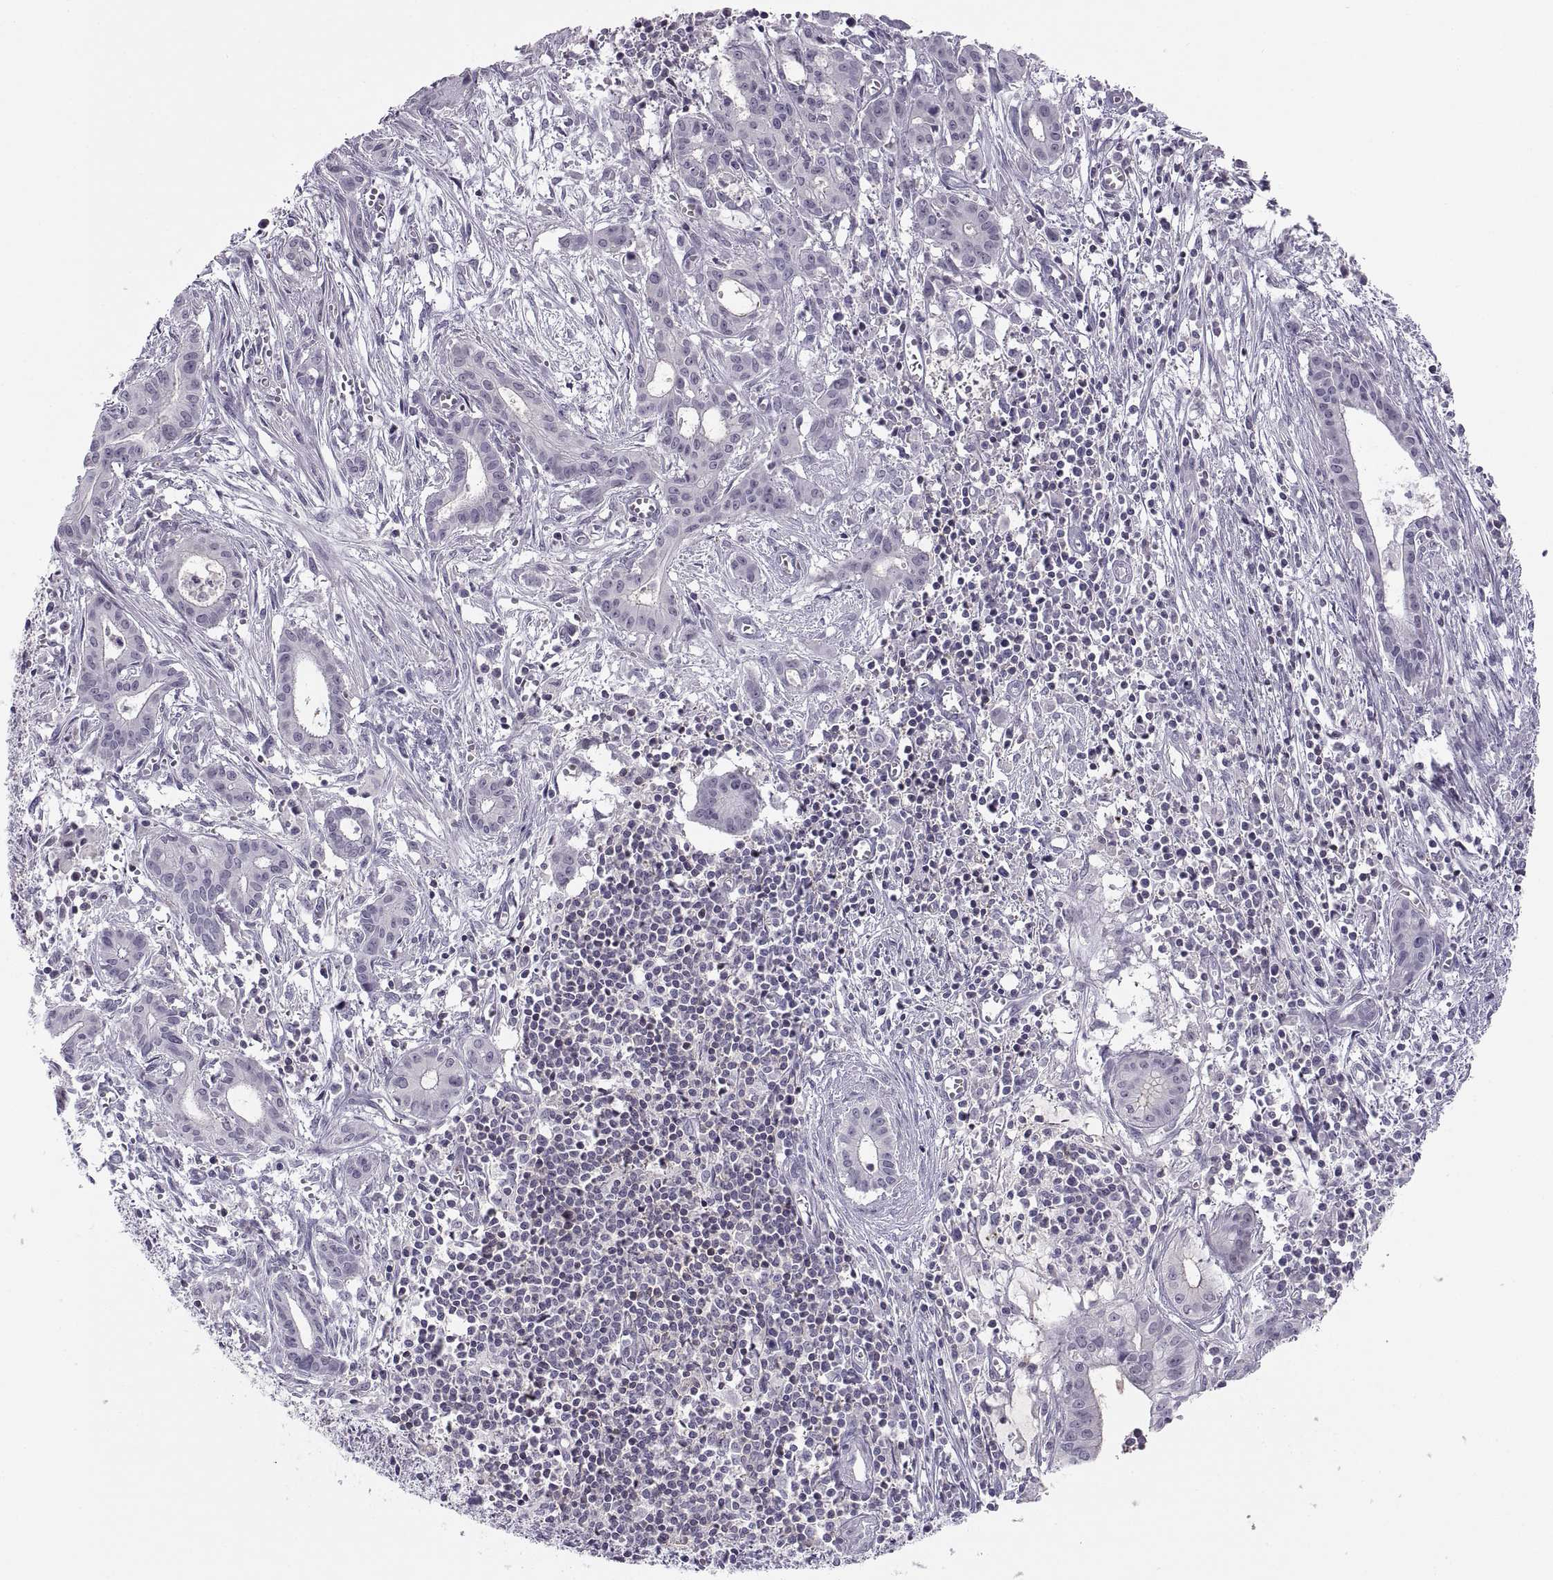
{"staining": {"intensity": "negative", "quantity": "none", "location": "none"}, "tissue": "pancreatic cancer", "cell_type": "Tumor cells", "image_type": "cancer", "snomed": [{"axis": "morphology", "description": "Adenocarcinoma, NOS"}, {"axis": "topography", "description": "Pancreas"}], "caption": "DAB immunohistochemical staining of human pancreatic cancer (adenocarcinoma) demonstrates no significant positivity in tumor cells. (Brightfield microscopy of DAB immunohistochemistry at high magnification).", "gene": "TTC21A", "patient": {"sex": "male", "age": 48}}